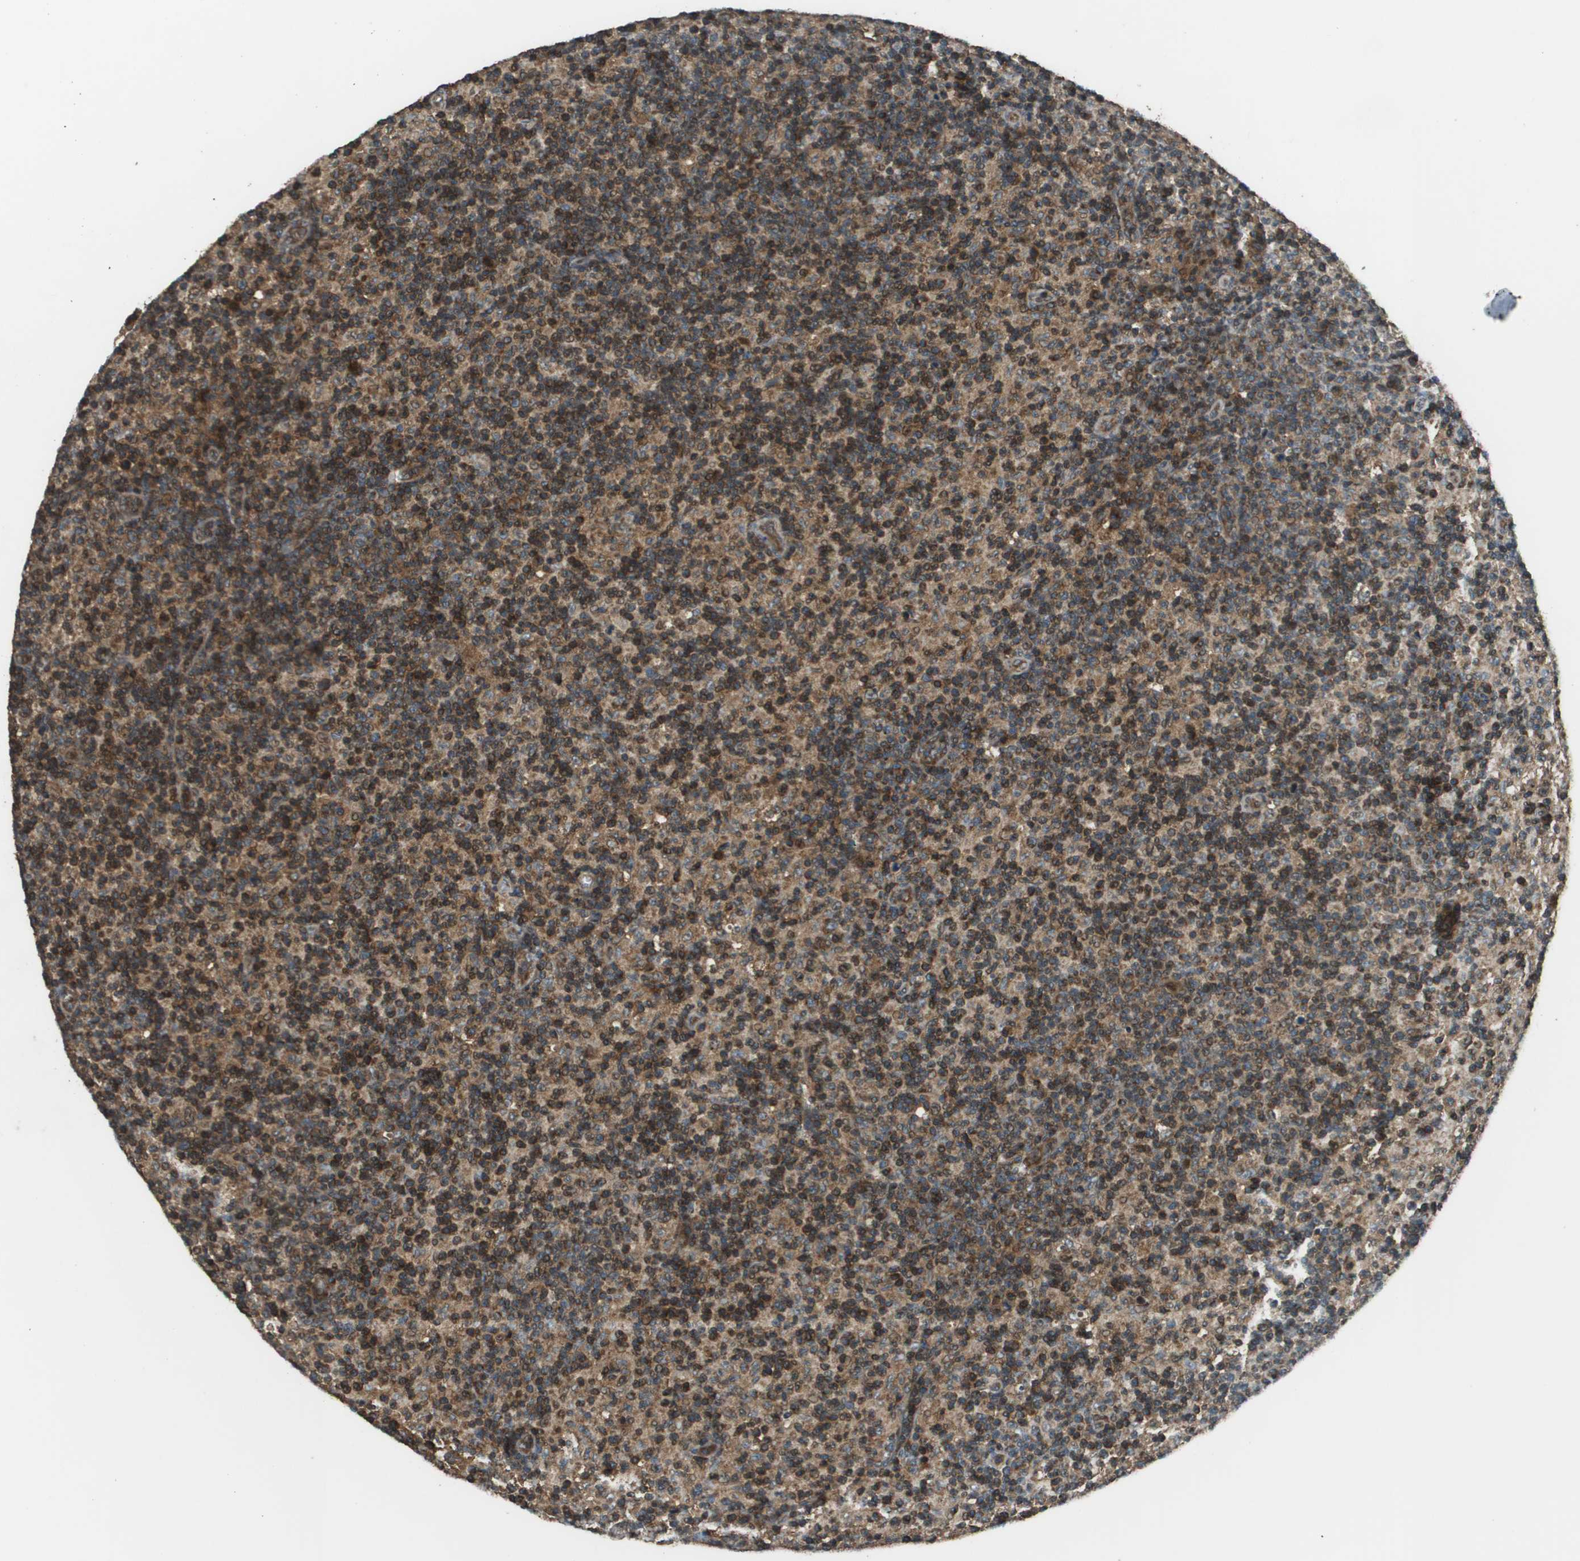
{"staining": {"intensity": "moderate", "quantity": ">75%", "location": "cytoplasmic/membranous"}, "tissue": "lymph node", "cell_type": "Germinal center cells", "image_type": "normal", "snomed": [{"axis": "morphology", "description": "Normal tissue, NOS"}, {"axis": "morphology", "description": "Inflammation, NOS"}, {"axis": "topography", "description": "Lymph node"}], "caption": "The histopathology image demonstrates a brown stain indicating the presence of a protein in the cytoplasmic/membranous of germinal center cells in lymph node. (Stains: DAB in brown, nuclei in blue, Microscopy: brightfield microscopy at high magnification).", "gene": "PLPBP", "patient": {"sex": "male", "age": 55}}